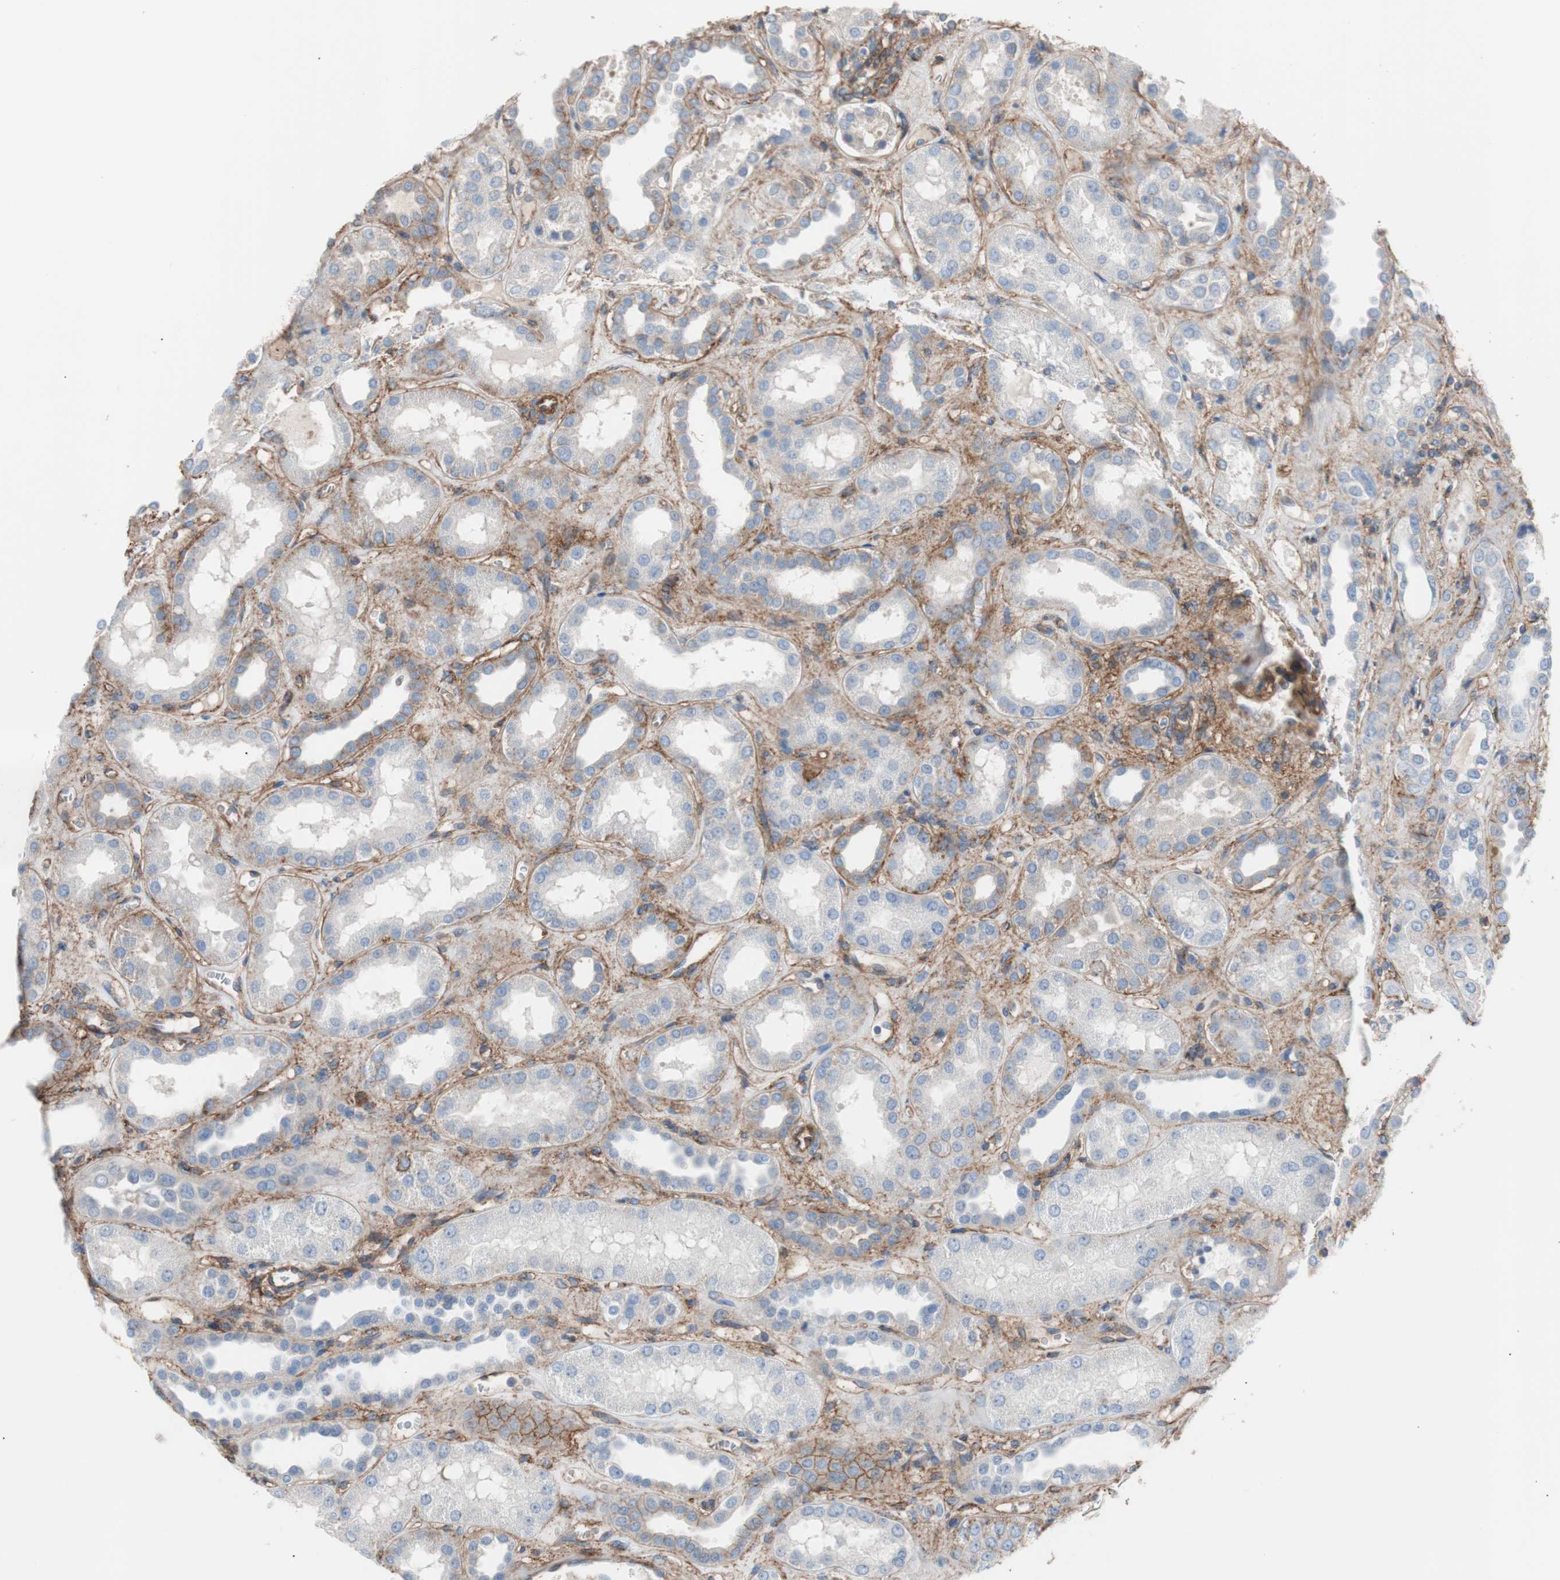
{"staining": {"intensity": "moderate", "quantity": ">75%", "location": "cytoplasmic/membranous"}, "tissue": "kidney", "cell_type": "Cells in glomeruli", "image_type": "normal", "snomed": [{"axis": "morphology", "description": "Normal tissue, NOS"}, {"axis": "topography", "description": "Kidney"}], "caption": "High-magnification brightfield microscopy of benign kidney stained with DAB (brown) and counterstained with hematoxylin (blue). cells in glomeruli exhibit moderate cytoplasmic/membranous expression is identified in approximately>75% of cells.", "gene": "CD81", "patient": {"sex": "male", "age": 59}}